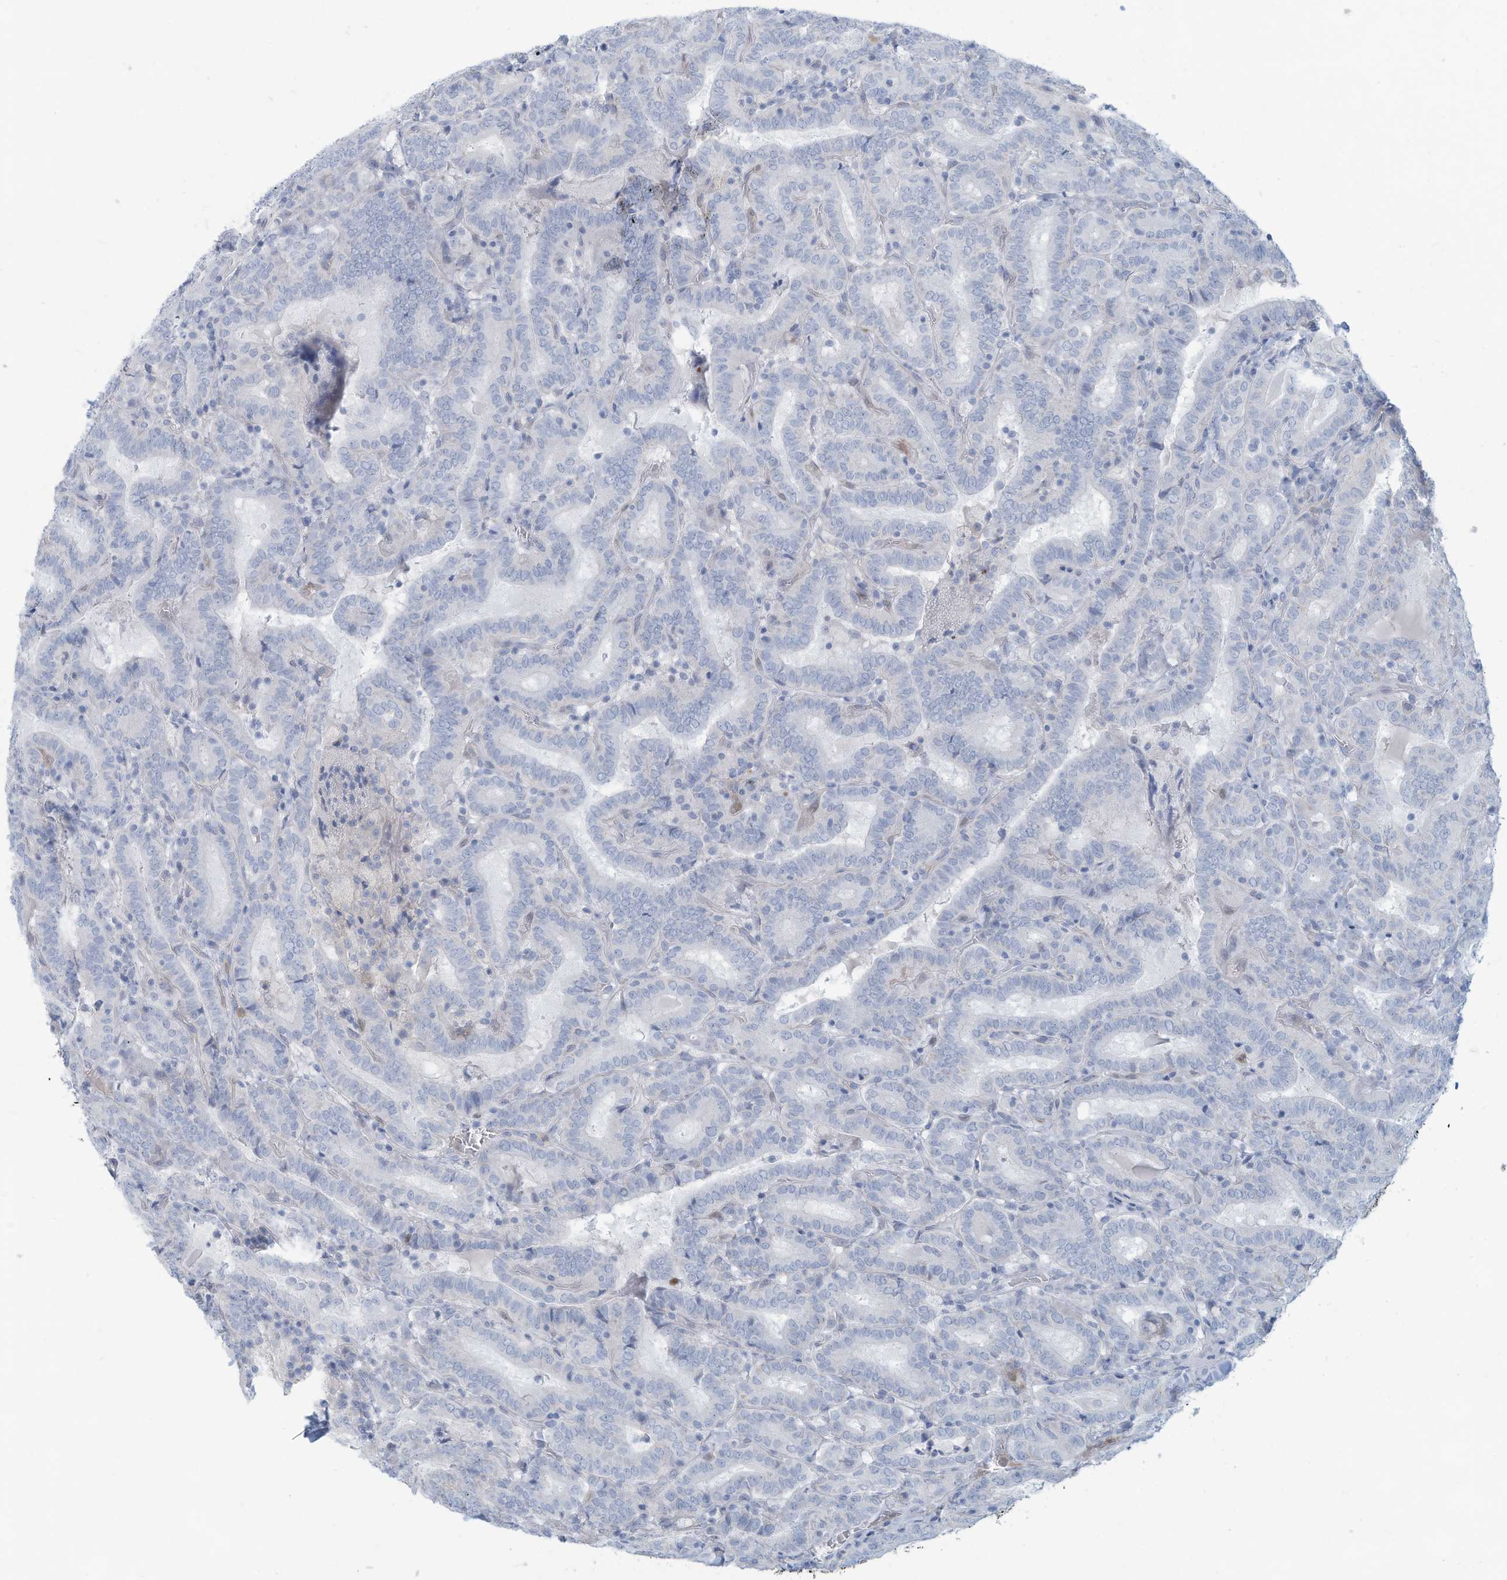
{"staining": {"intensity": "negative", "quantity": "none", "location": "none"}, "tissue": "thyroid cancer", "cell_type": "Tumor cells", "image_type": "cancer", "snomed": [{"axis": "morphology", "description": "Papillary adenocarcinoma, NOS"}, {"axis": "topography", "description": "Thyroid gland"}], "caption": "A photomicrograph of thyroid cancer (papillary adenocarcinoma) stained for a protein shows no brown staining in tumor cells. (Stains: DAB immunohistochemistry with hematoxylin counter stain, Microscopy: brightfield microscopy at high magnification).", "gene": "ERI2", "patient": {"sex": "female", "age": 72}}